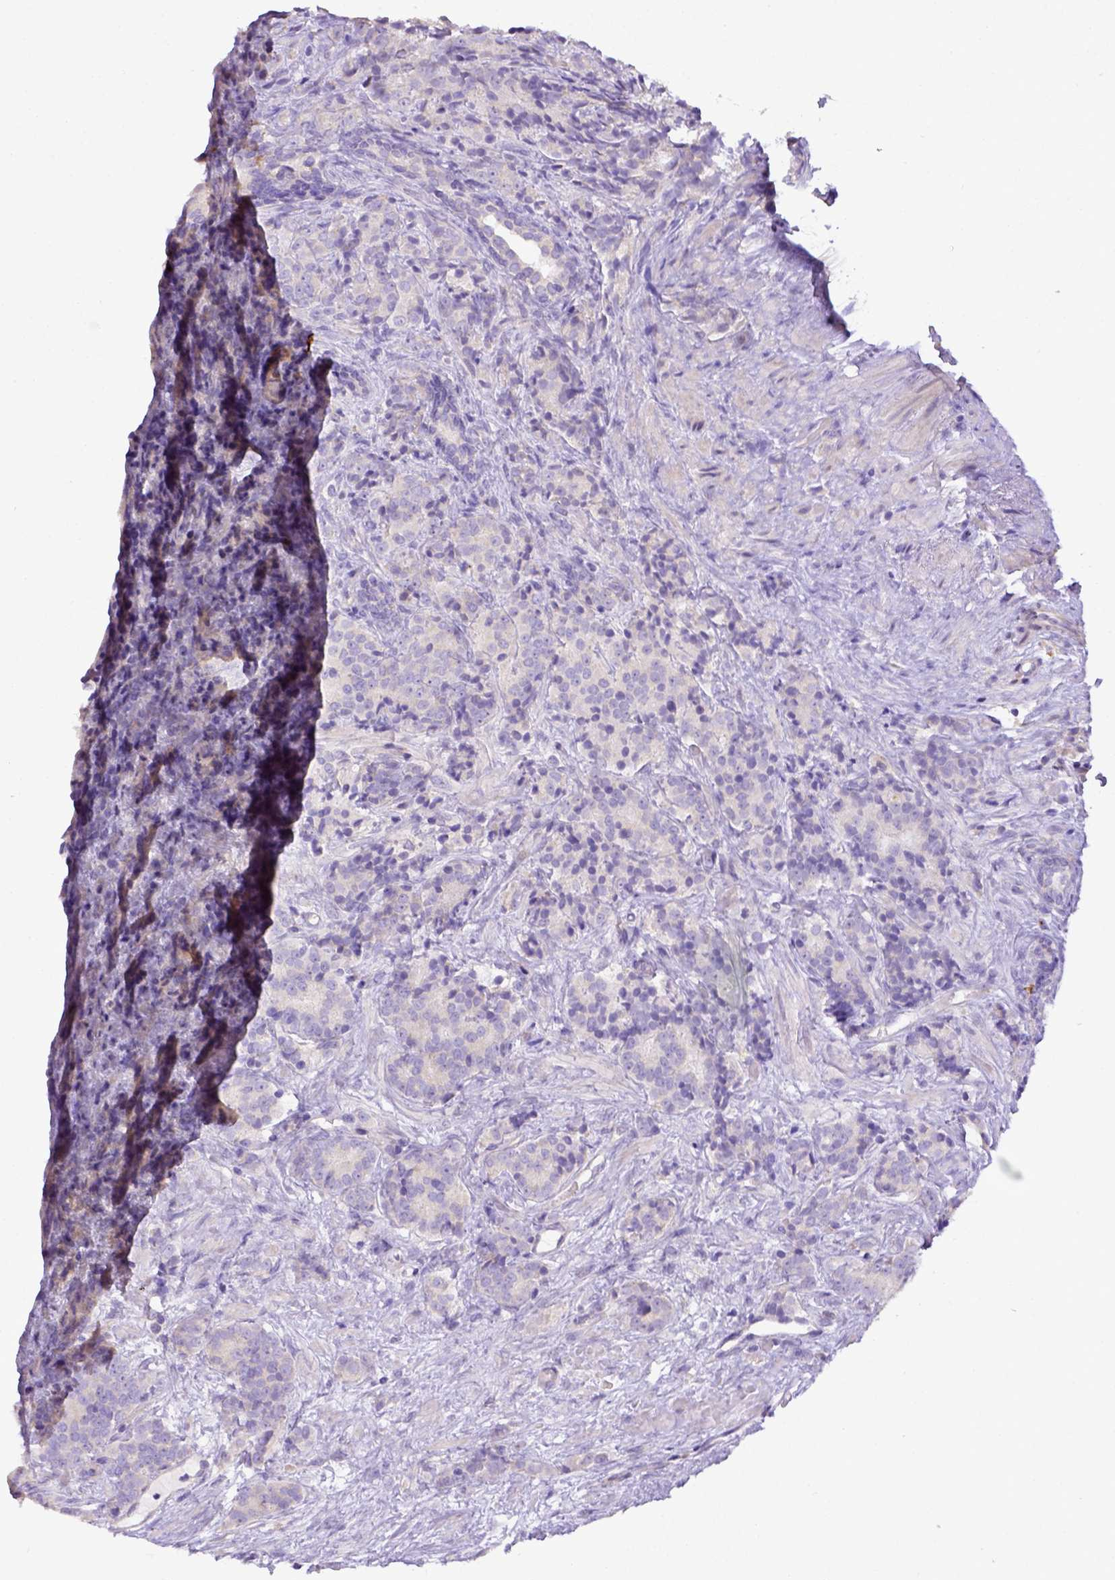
{"staining": {"intensity": "negative", "quantity": "none", "location": "none"}, "tissue": "prostate cancer", "cell_type": "Tumor cells", "image_type": "cancer", "snomed": [{"axis": "morphology", "description": "Adenocarcinoma, High grade"}, {"axis": "topography", "description": "Prostate"}], "caption": "This histopathology image is of prostate cancer stained with IHC to label a protein in brown with the nuclei are counter-stained blue. There is no expression in tumor cells.", "gene": "CD40", "patient": {"sex": "male", "age": 90}}